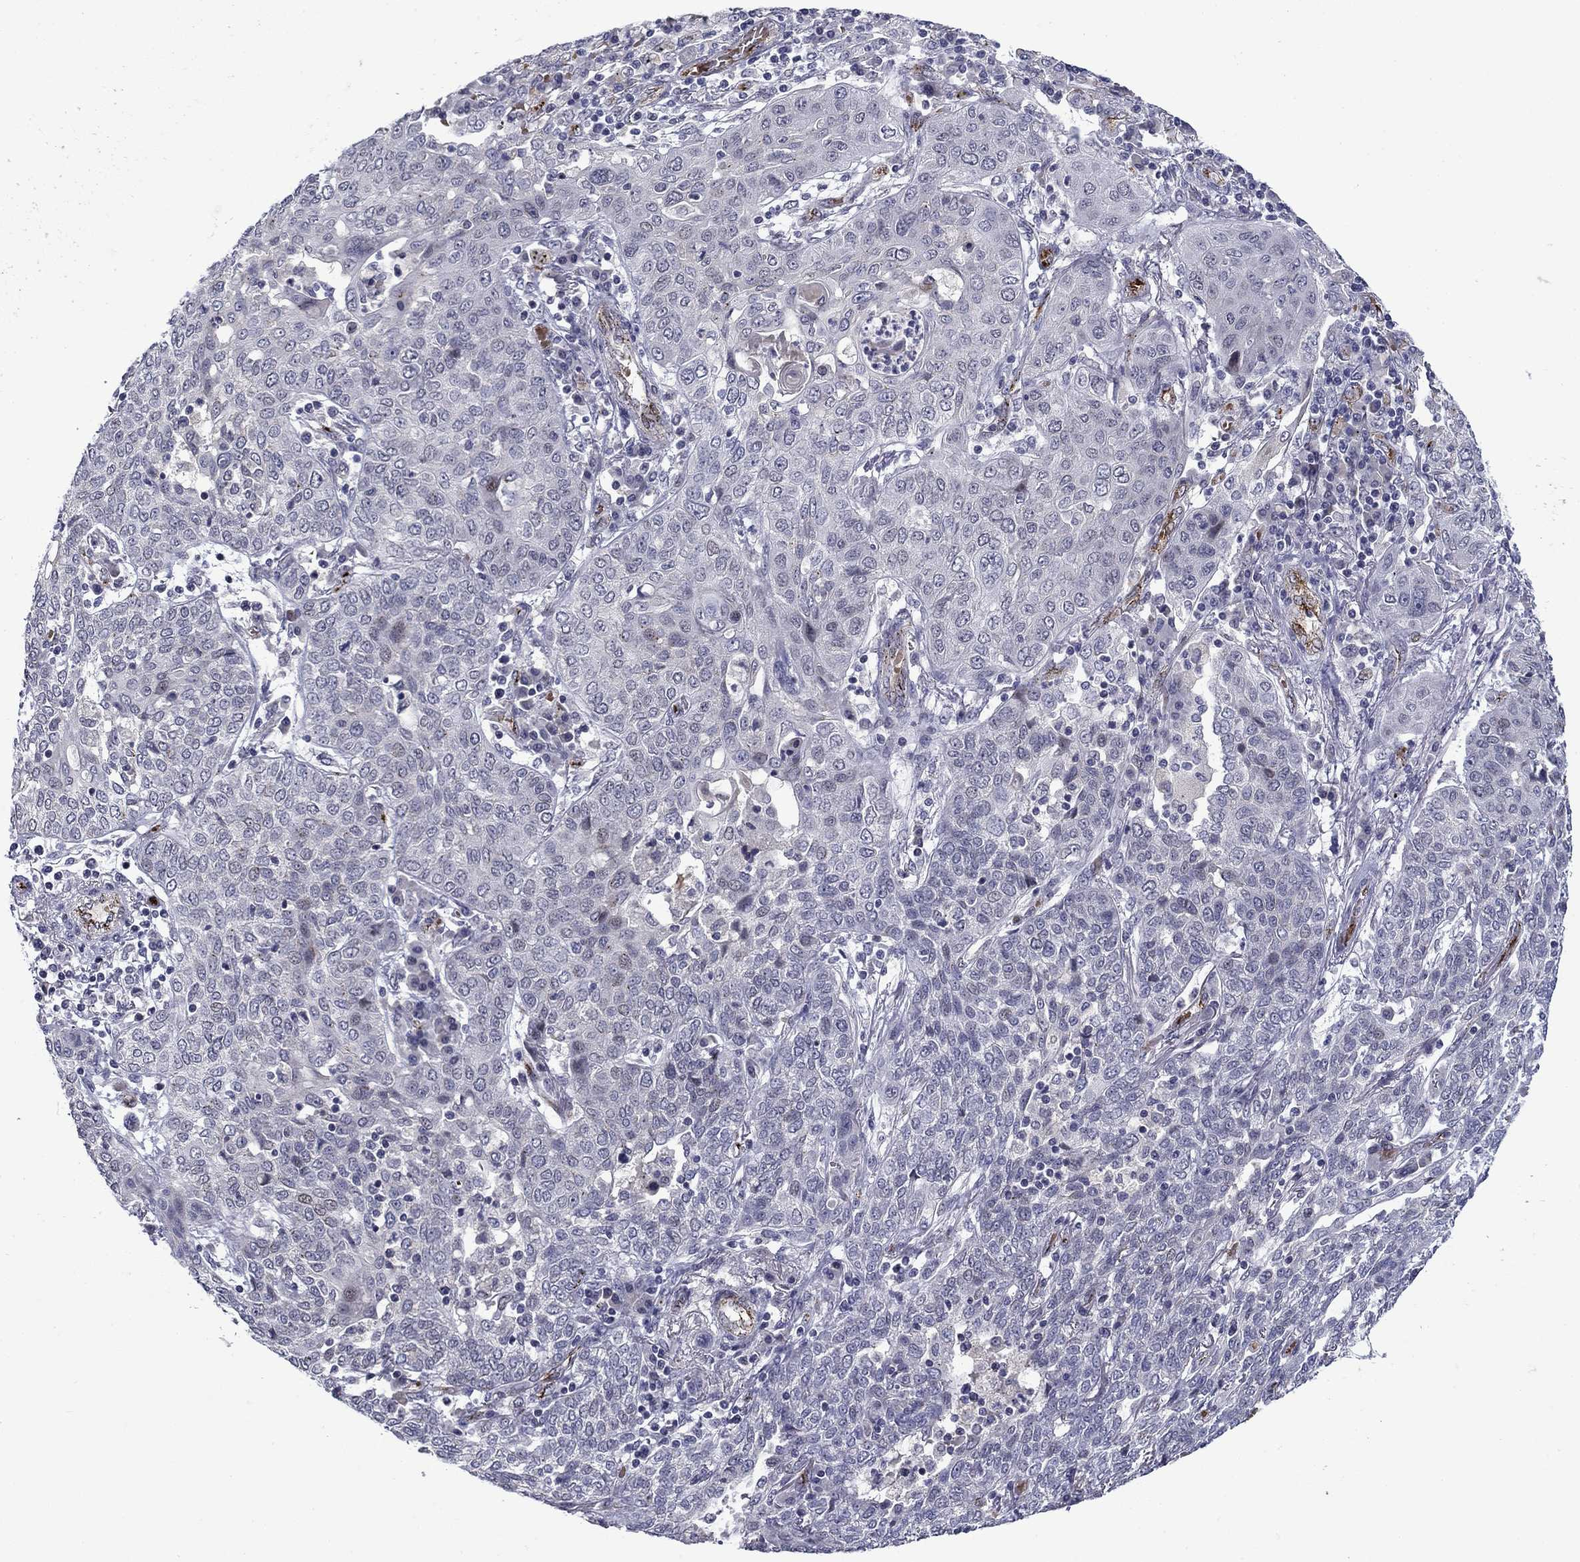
{"staining": {"intensity": "negative", "quantity": "none", "location": "none"}, "tissue": "lung cancer", "cell_type": "Tumor cells", "image_type": "cancer", "snomed": [{"axis": "morphology", "description": "Squamous cell carcinoma, NOS"}, {"axis": "topography", "description": "Lung"}], "caption": "This is an IHC image of squamous cell carcinoma (lung). There is no positivity in tumor cells.", "gene": "SLITRK1", "patient": {"sex": "female", "age": 70}}